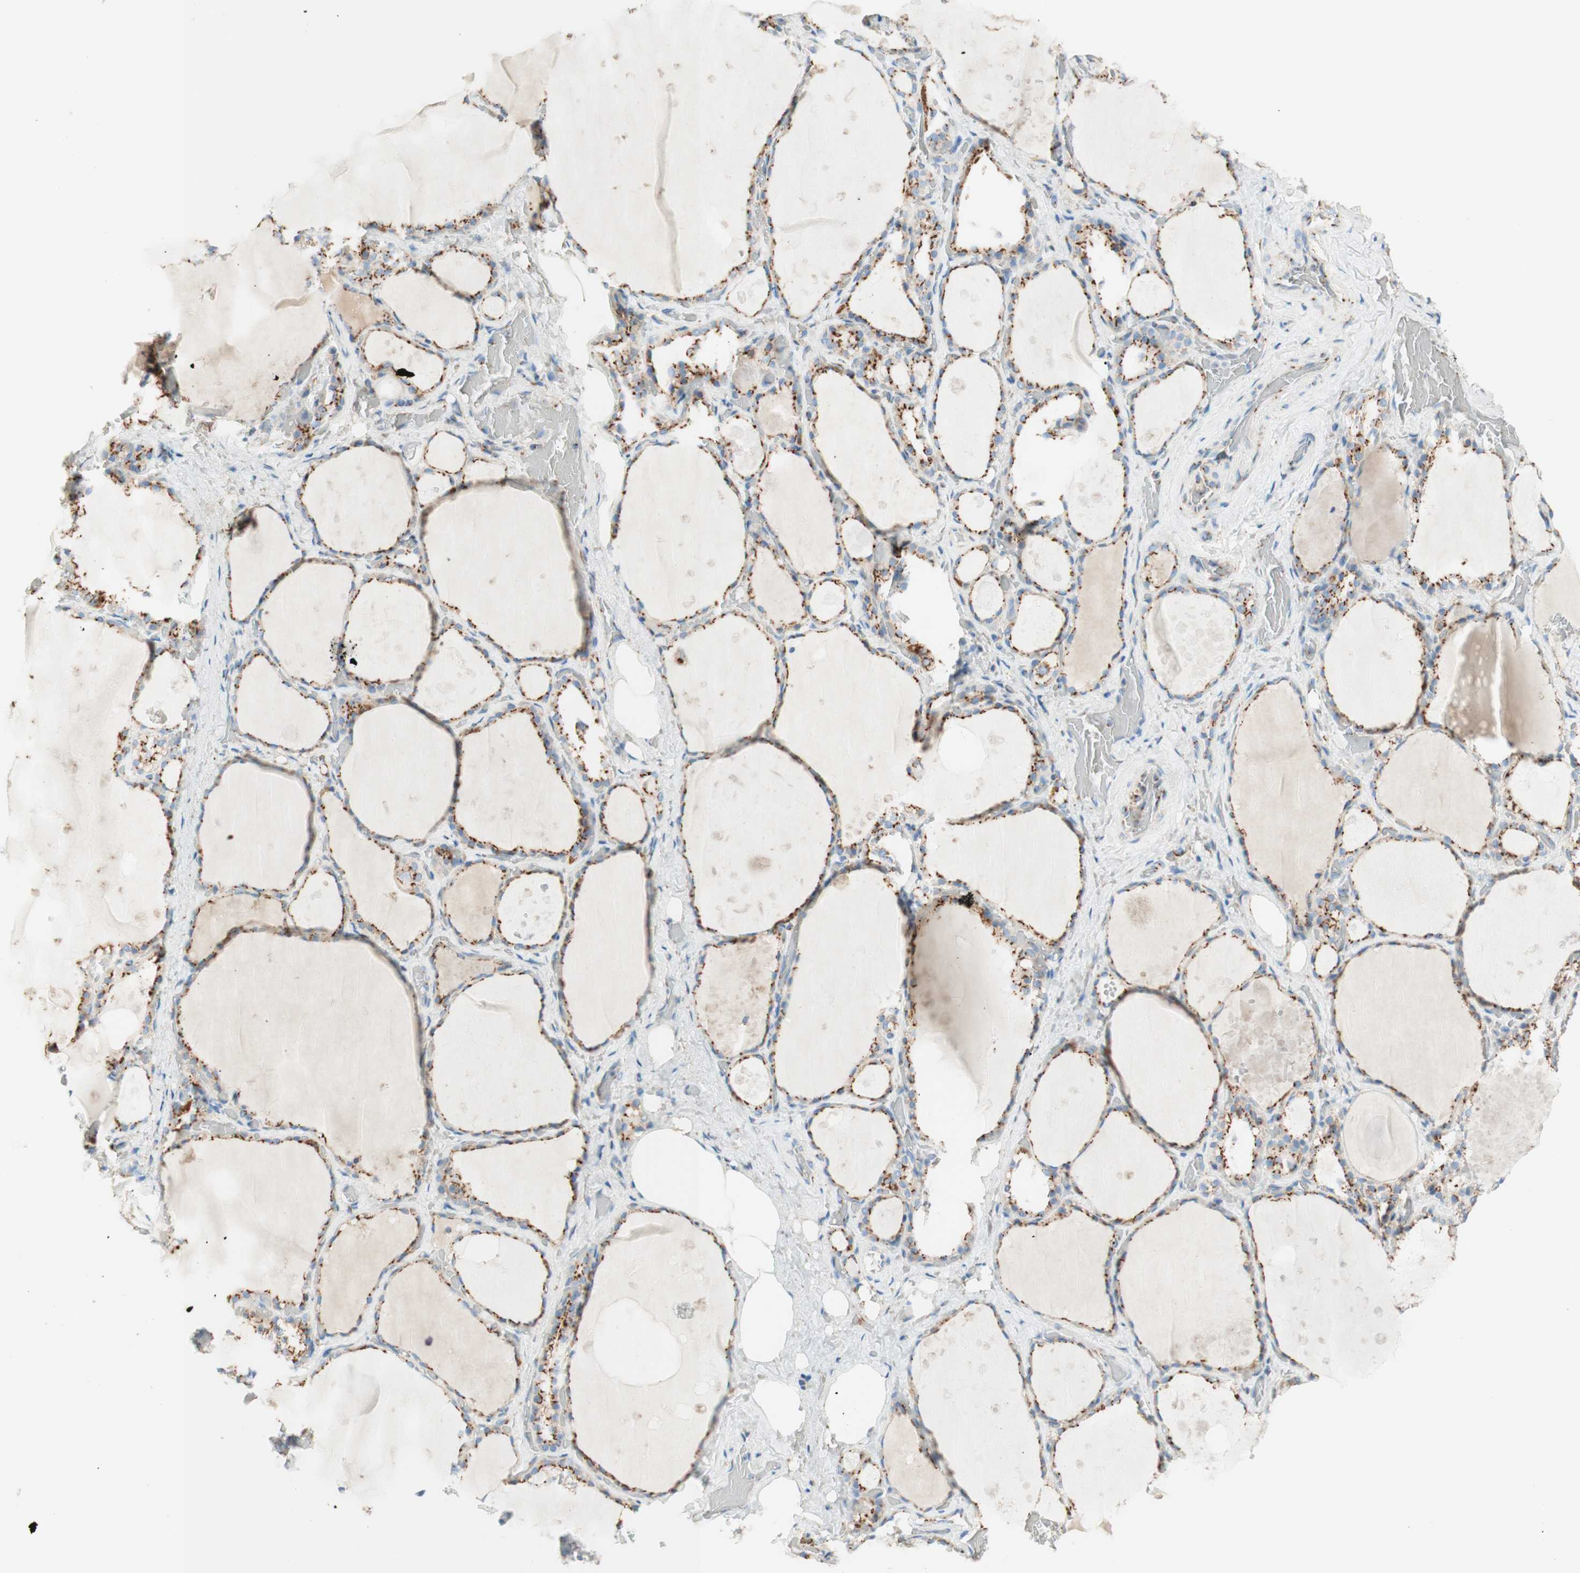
{"staining": {"intensity": "strong", "quantity": ">75%", "location": "cytoplasmic/membranous"}, "tissue": "thyroid gland", "cell_type": "Glandular cells", "image_type": "normal", "snomed": [{"axis": "morphology", "description": "Normal tissue, NOS"}, {"axis": "topography", "description": "Thyroid gland"}], "caption": "This micrograph exhibits IHC staining of normal thyroid gland, with high strong cytoplasmic/membranous staining in approximately >75% of glandular cells.", "gene": "GOLGB1", "patient": {"sex": "male", "age": 61}}